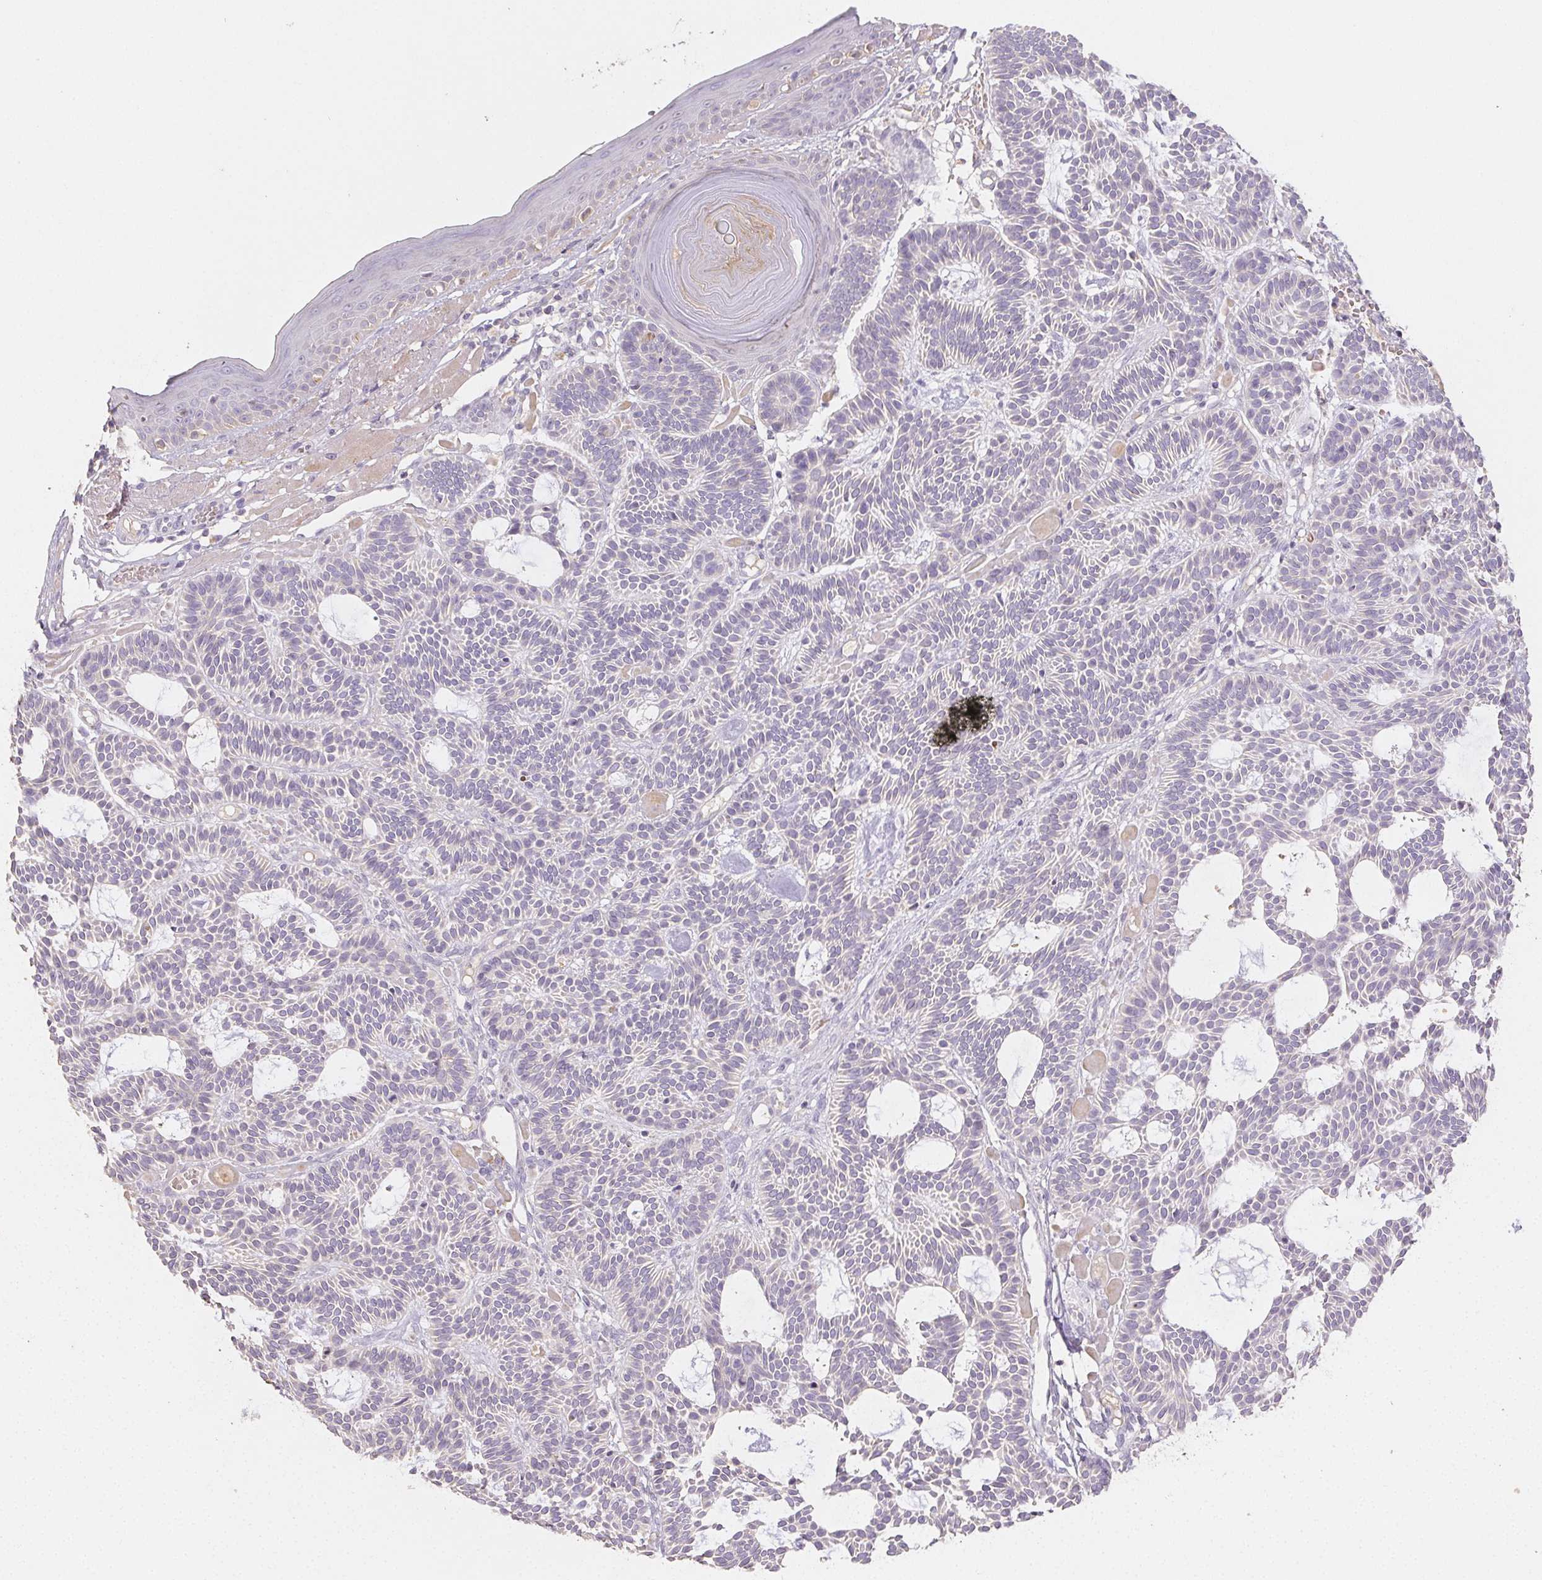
{"staining": {"intensity": "negative", "quantity": "none", "location": "none"}, "tissue": "skin cancer", "cell_type": "Tumor cells", "image_type": "cancer", "snomed": [{"axis": "morphology", "description": "Basal cell carcinoma"}, {"axis": "topography", "description": "Skin"}], "caption": "DAB immunohistochemical staining of basal cell carcinoma (skin) shows no significant expression in tumor cells. The staining is performed using DAB brown chromogen with nuclei counter-stained in using hematoxylin.", "gene": "ACVR1B", "patient": {"sex": "male", "age": 85}}